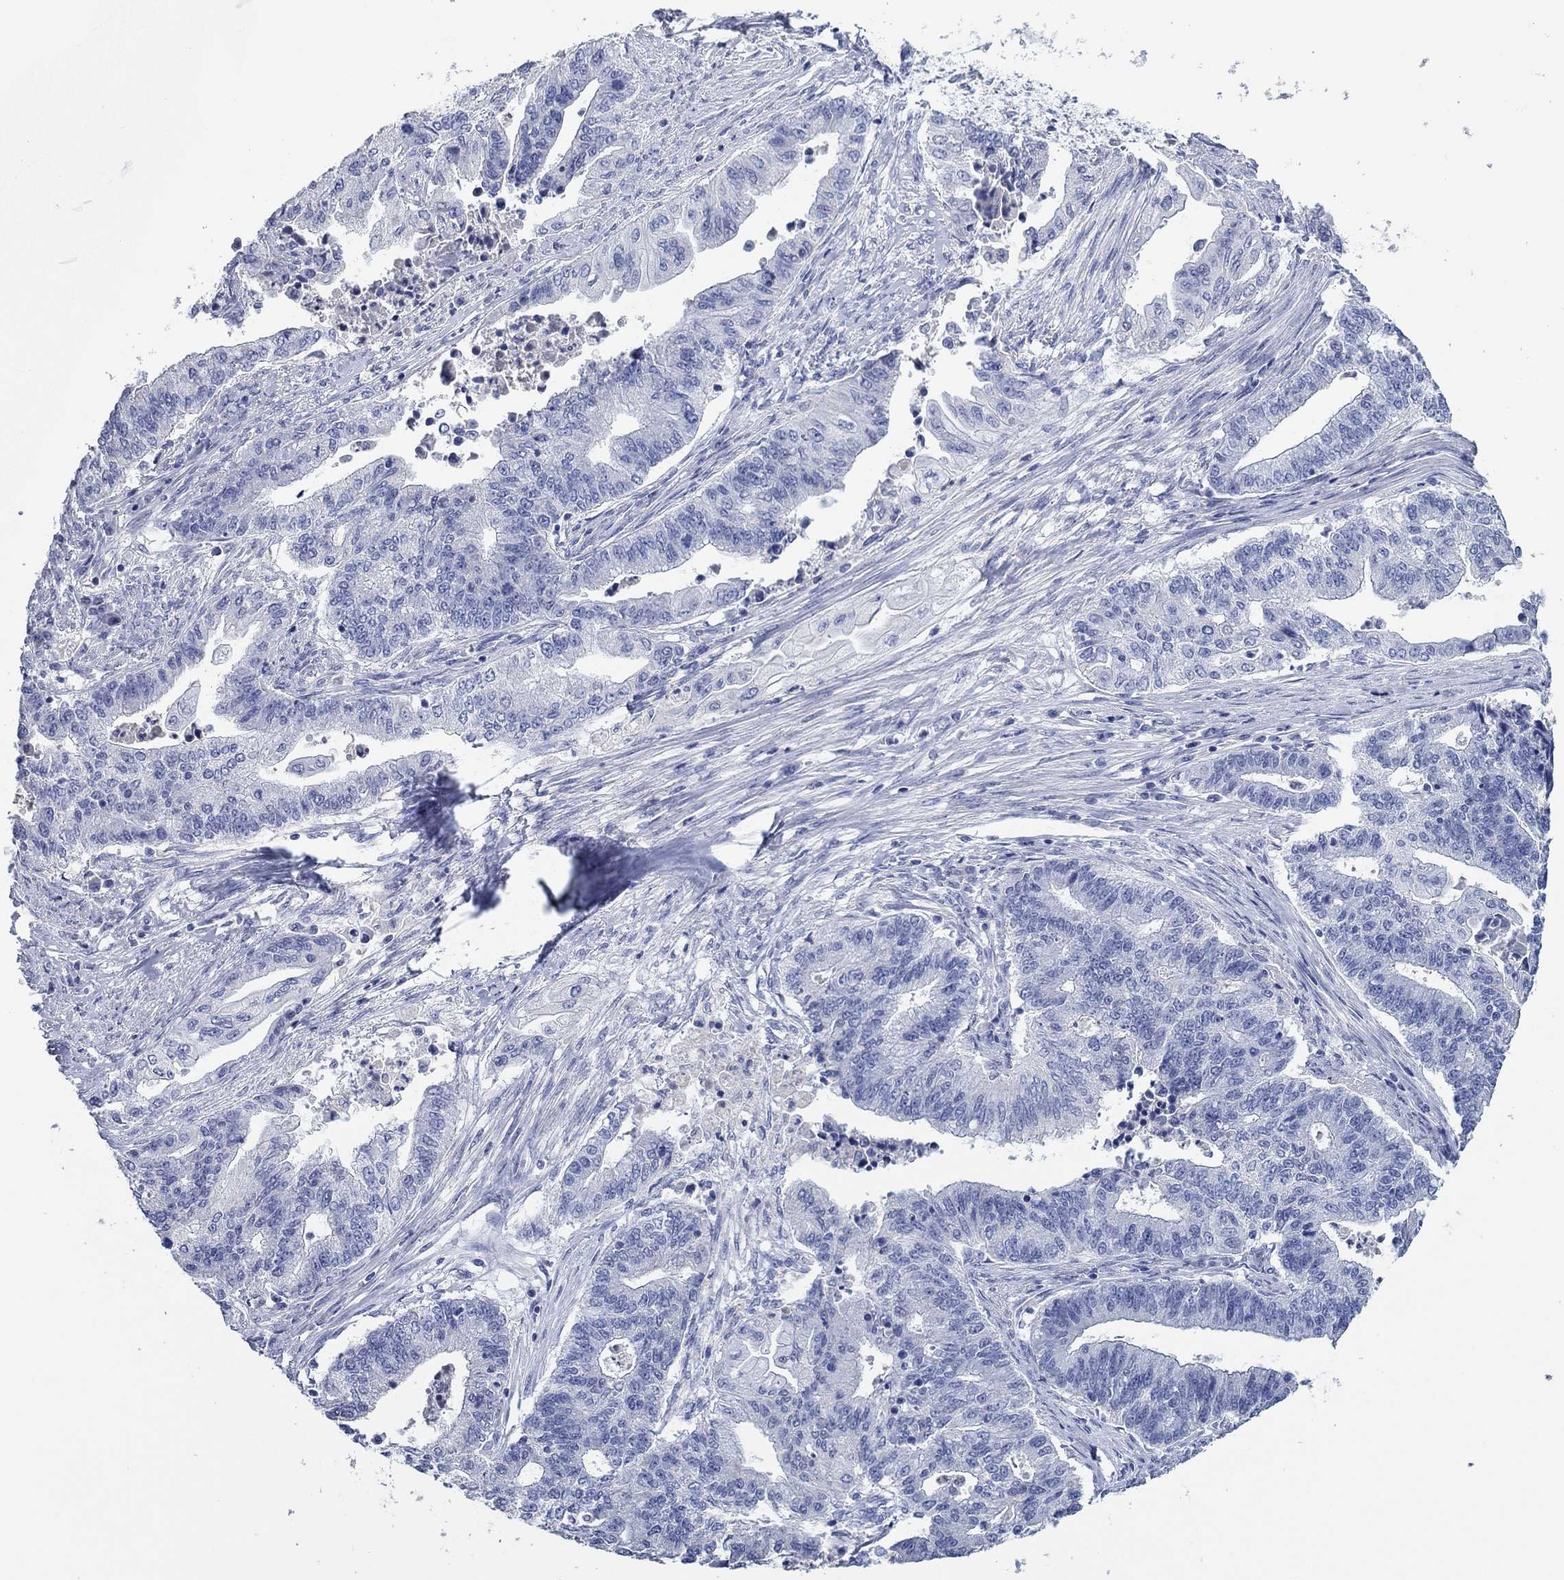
{"staining": {"intensity": "negative", "quantity": "none", "location": "none"}, "tissue": "endometrial cancer", "cell_type": "Tumor cells", "image_type": "cancer", "snomed": [{"axis": "morphology", "description": "Adenocarcinoma, NOS"}, {"axis": "topography", "description": "Uterus"}, {"axis": "topography", "description": "Endometrium"}], "caption": "This is an immunohistochemistry (IHC) histopathology image of adenocarcinoma (endometrial). There is no positivity in tumor cells.", "gene": "POU5F1", "patient": {"sex": "female", "age": 54}}